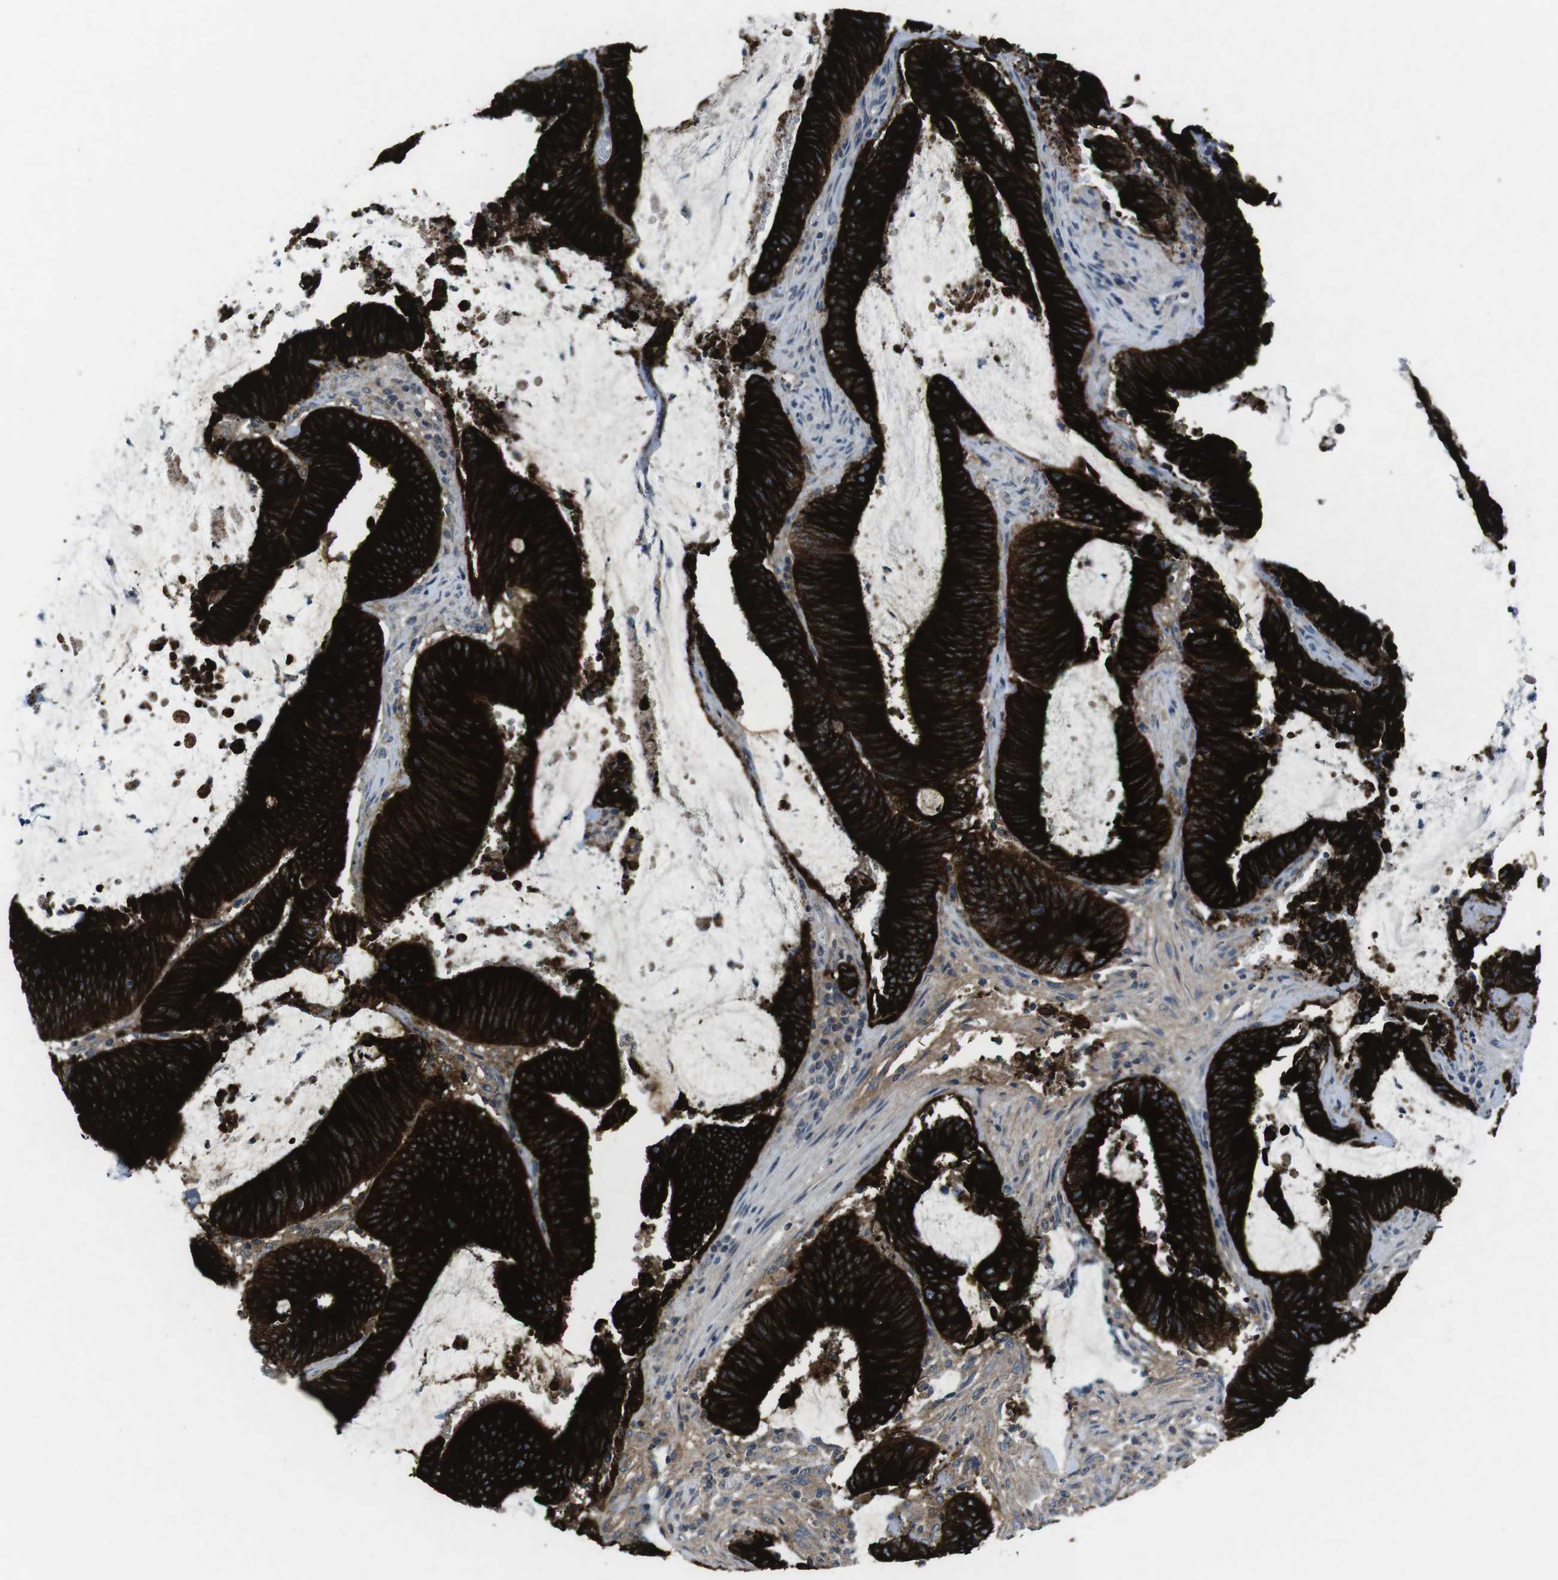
{"staining": {"intensity": "strong", "quantity": ">75%", "location": "cytoplasmic/membranous"}, "tissue": "colorectal cancer", "cell_type": "Tumor cells", "image_type": "cancer", "snomed": [{"axis": "morphology", "description": "Normal tissue, NOS"}, {"axis": "morphology", "description": "Adenocarcinoma, NOS"}, {"axis": "topography", "description": "Rectum"}], "caption": "Immunohistochemical staining of colorectal adenocarcinoma displays high levels of strong cytoplasmic/membranous protein expression in approximately >75% of tumor cells.", "gene": "MUC2", "patient": {"sex": "female", "age": 66}}